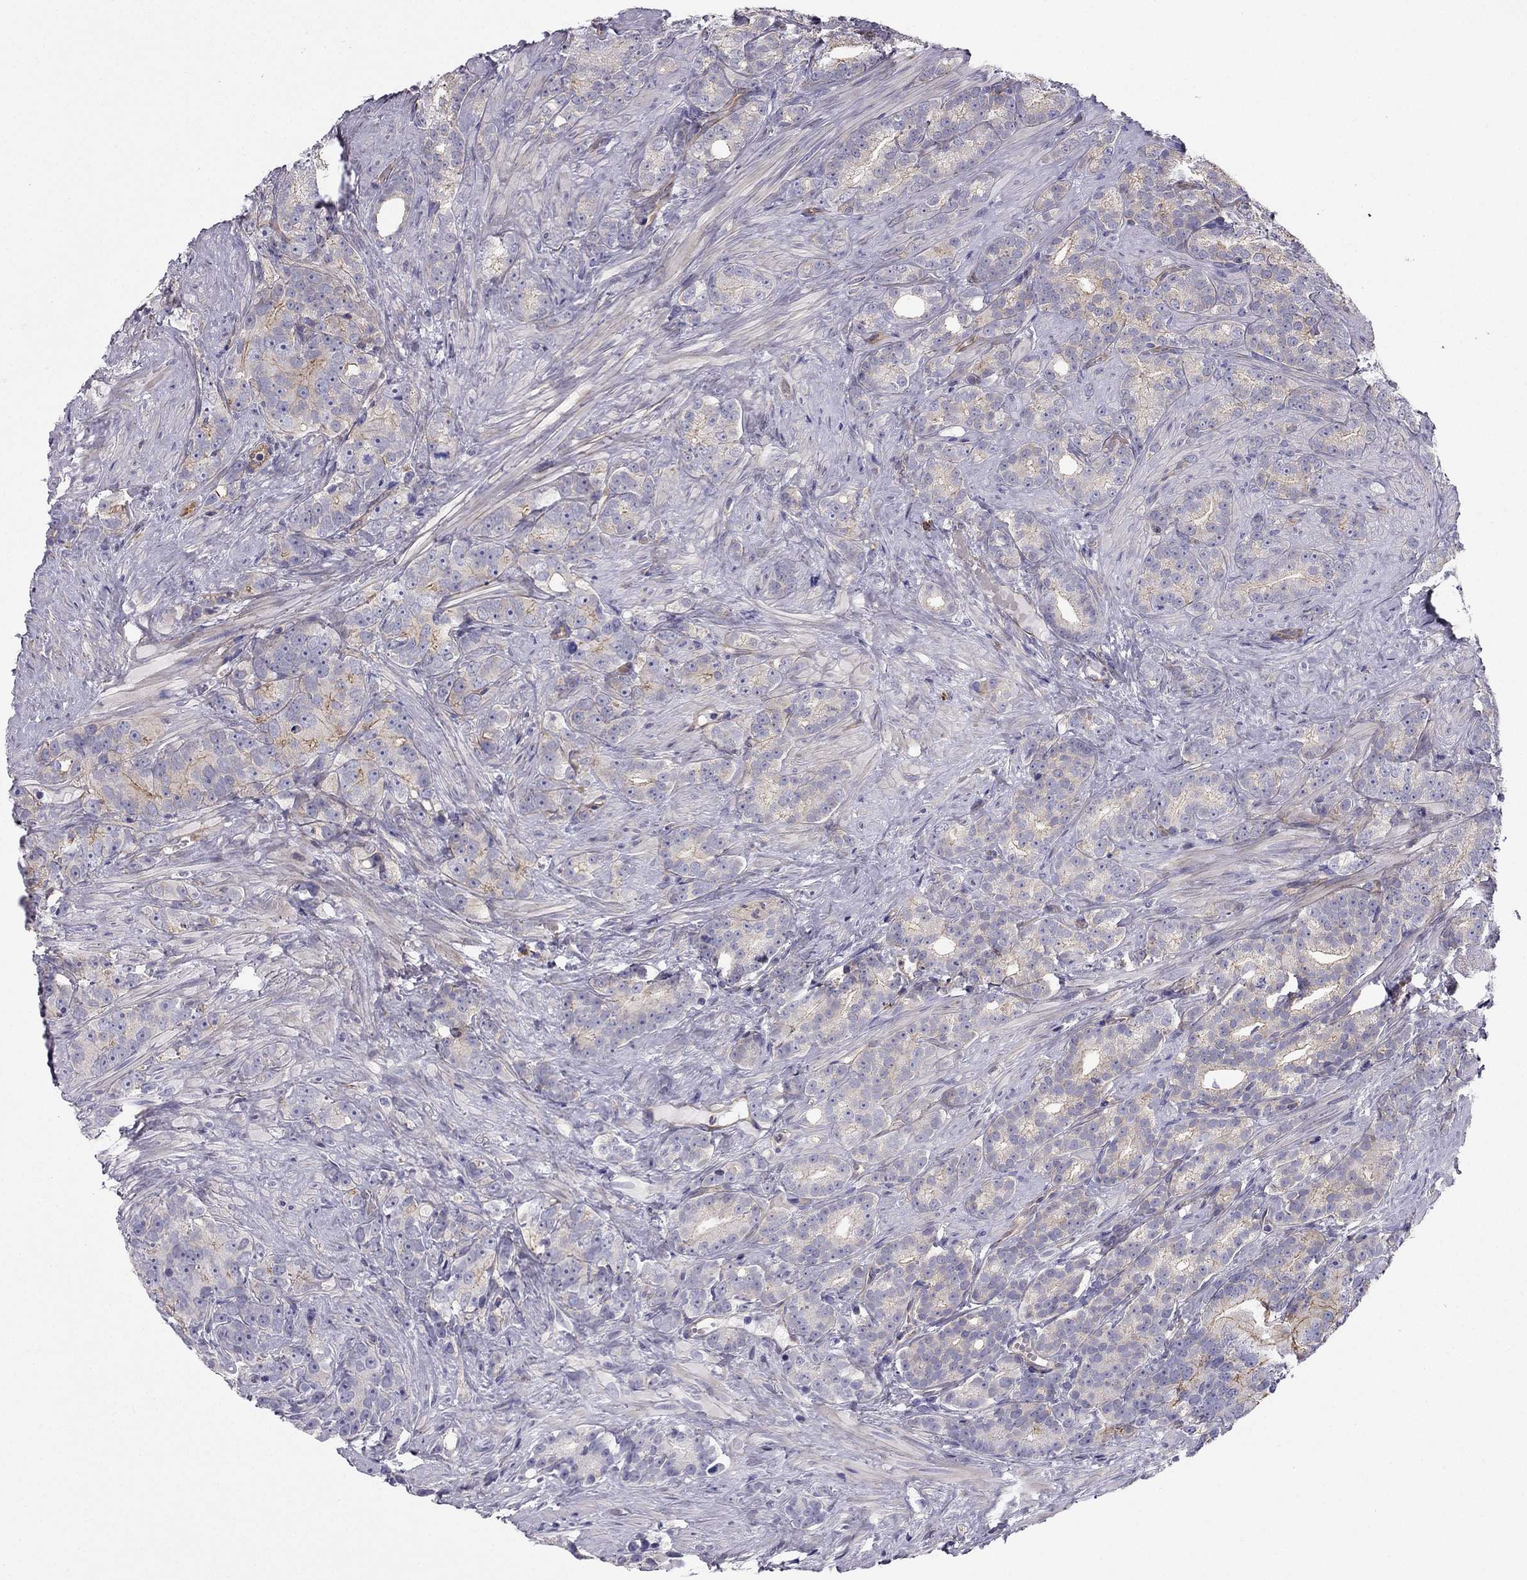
{"staining": {"intensity": "moderate", "quantity": "25%-75%", "location": "cytoplasmic/membranous"}, "tissue": "prostate cancer", "cell_type": "Tumor cells", "image_type": "cancer", "snomed": [{"axis": "morphology", "description": "Adenocarcinoma, High grade"}, {"axis": "topography", "description": "Prostate"}], "caption": "DAB immunohistochemical staining of human prostate high-grade adenocarcinoma reveals moderate cytoplasmic/membranous protein positivity in about 25%-75% of tumor cells.", "gene": "ENOX1", "patient": {"sex": "male", "age": 90}}